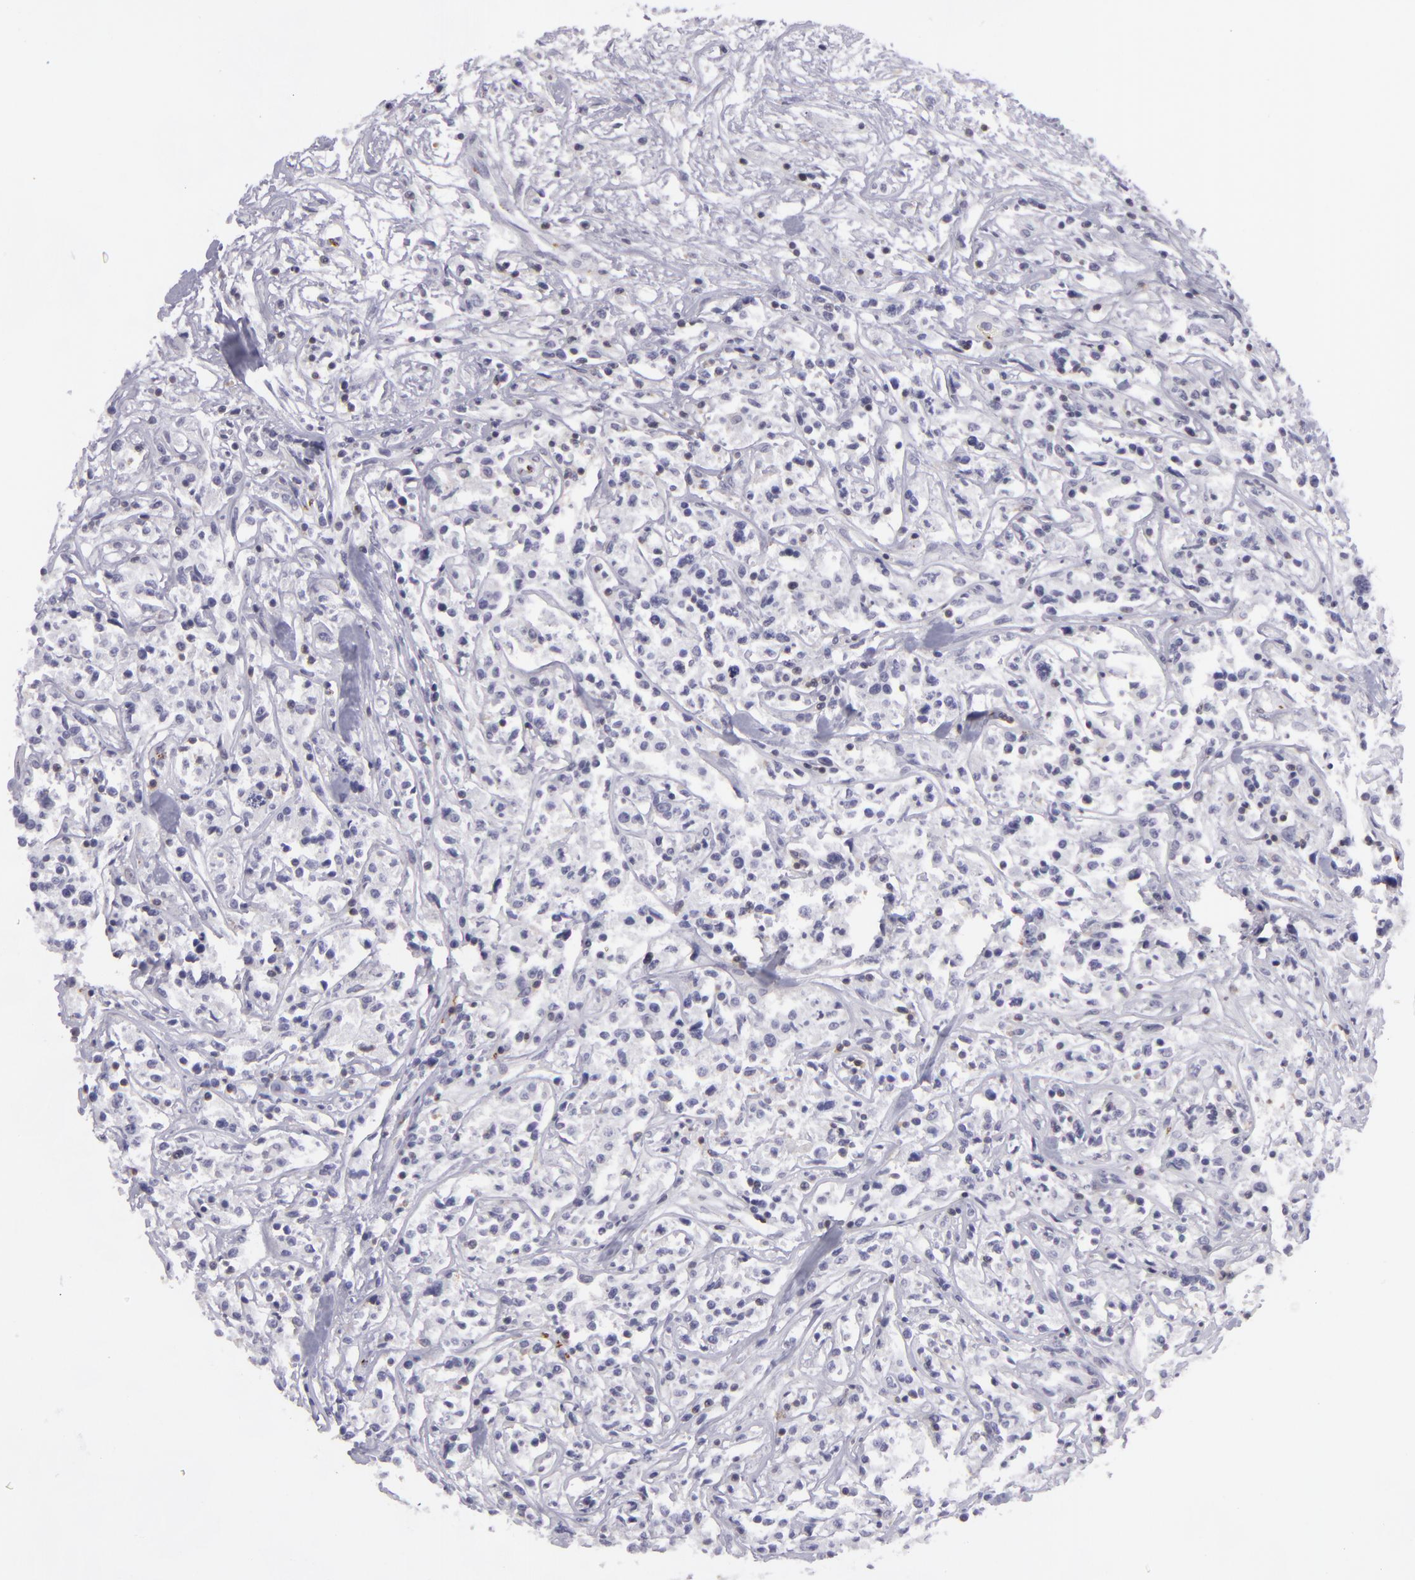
{"staining": {"intensity": "negative", "quantity": "none", "location": "none"}, "tissue": "lymphoma", "cell_type": "Tumor cells", "image_type": "cancer", "snomed": [{"axis": "morphology", "description": "Malignant lymphoma, non-Hodgkin's type, Low grade"}, {"axis": "topography", "description": "Small intestine"}], "caption": "DAB immunohistochemical staining of lymphoma exhibits no significant expression in tumor cells.", "gene": "KCNAB2", "patient": {"sex": "female", "age": 59}}